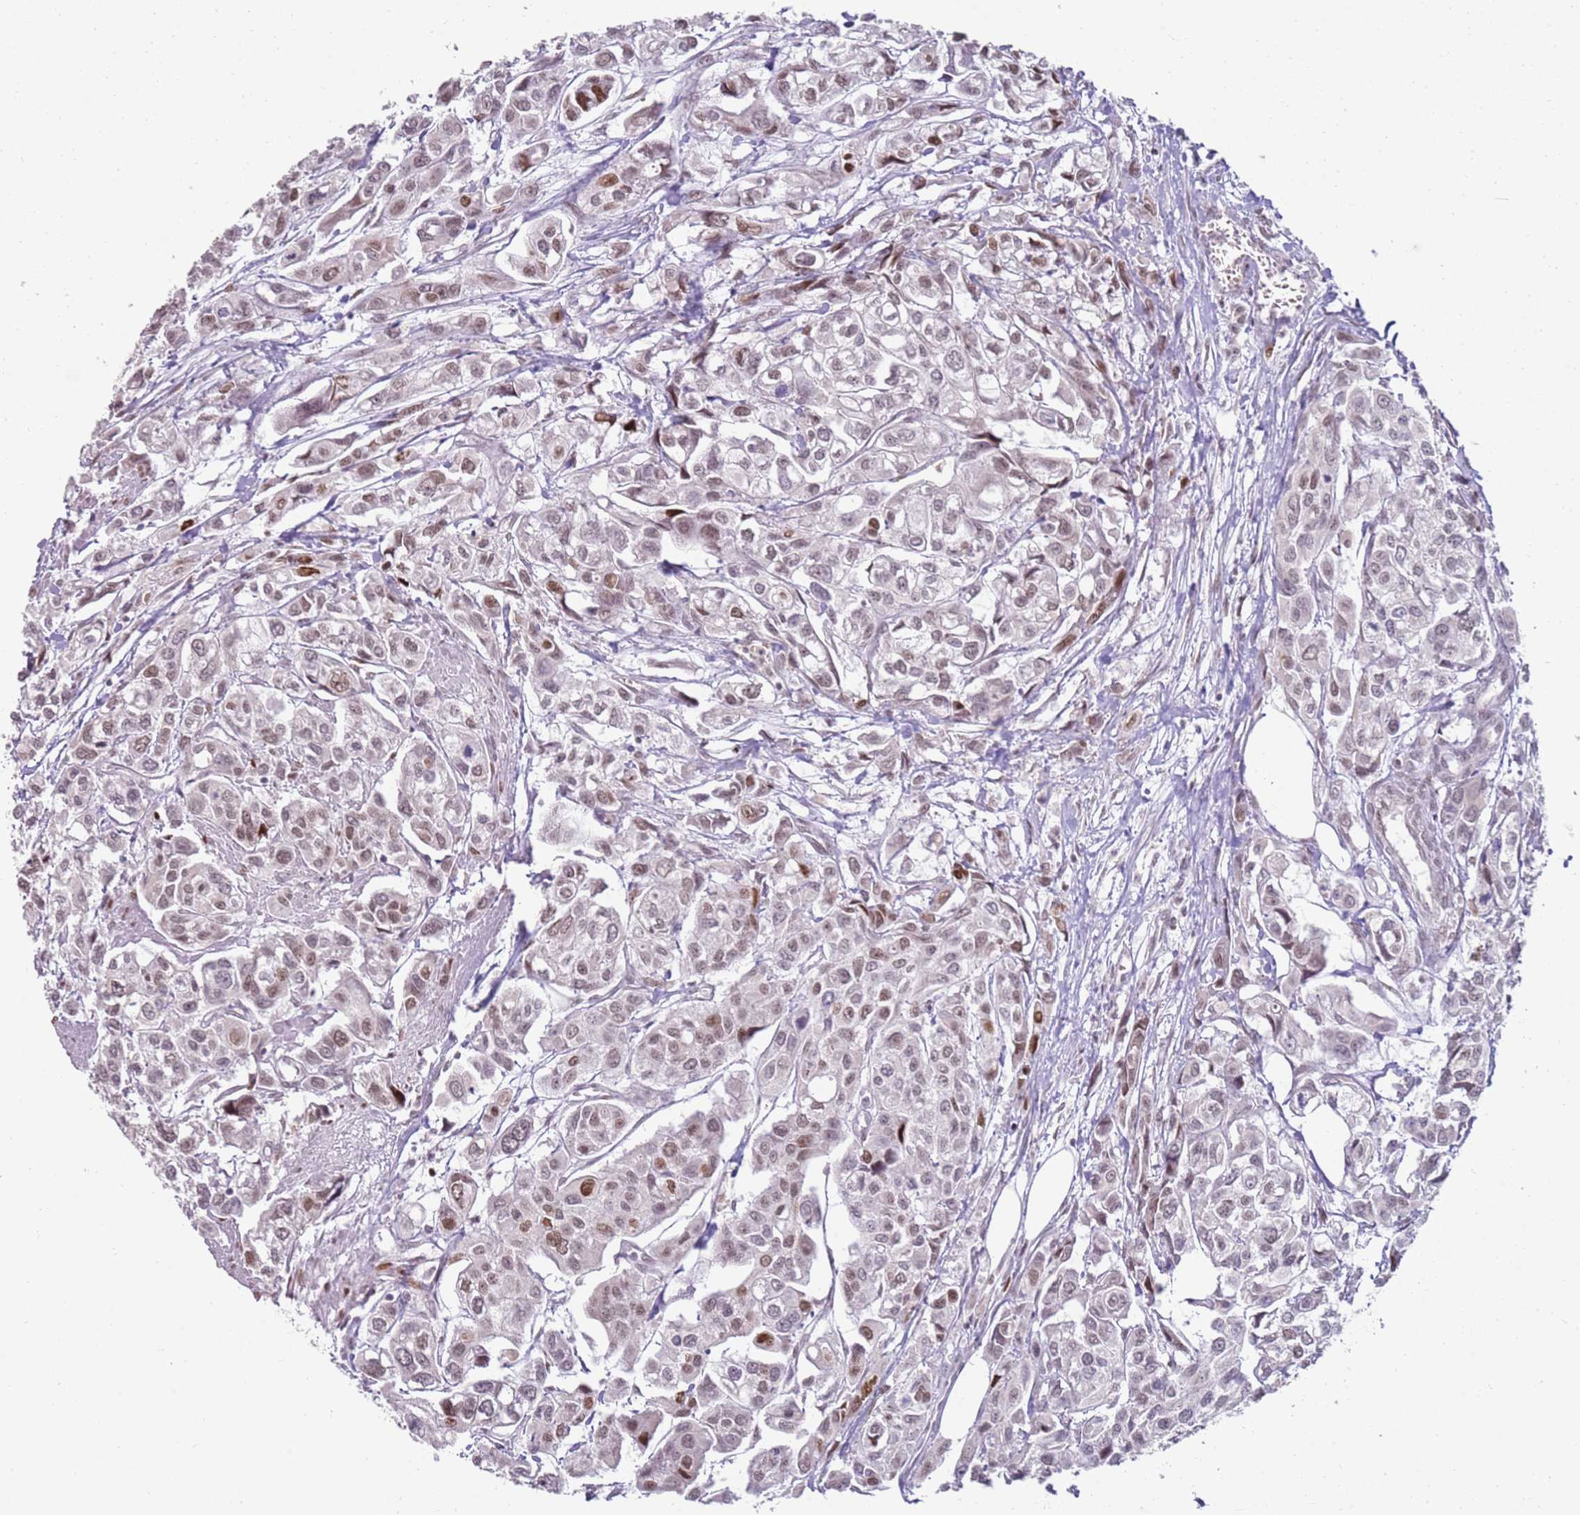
{"staining": {"intensity": "moderate", "quantity": "25%-75%", "location": "nuclear"}, "tissue": "urothelial cancer", "cell_type": "Tumor cells", "image_type": "cancer", "snomed": [{"axis": "morphology", "description": "Urothelial carcinoma, High grade"}, {"axis": "topography", "description": "Urinary bladder"}], "caption": "Immunohistochemistry (IHC) of human urothelial cancer shows medium levels of moderate nuclear positivity in approximately 25%-75% of tumor cells.", "gene": "PHC2", "patient": {"sex": "male", "age": 67}}